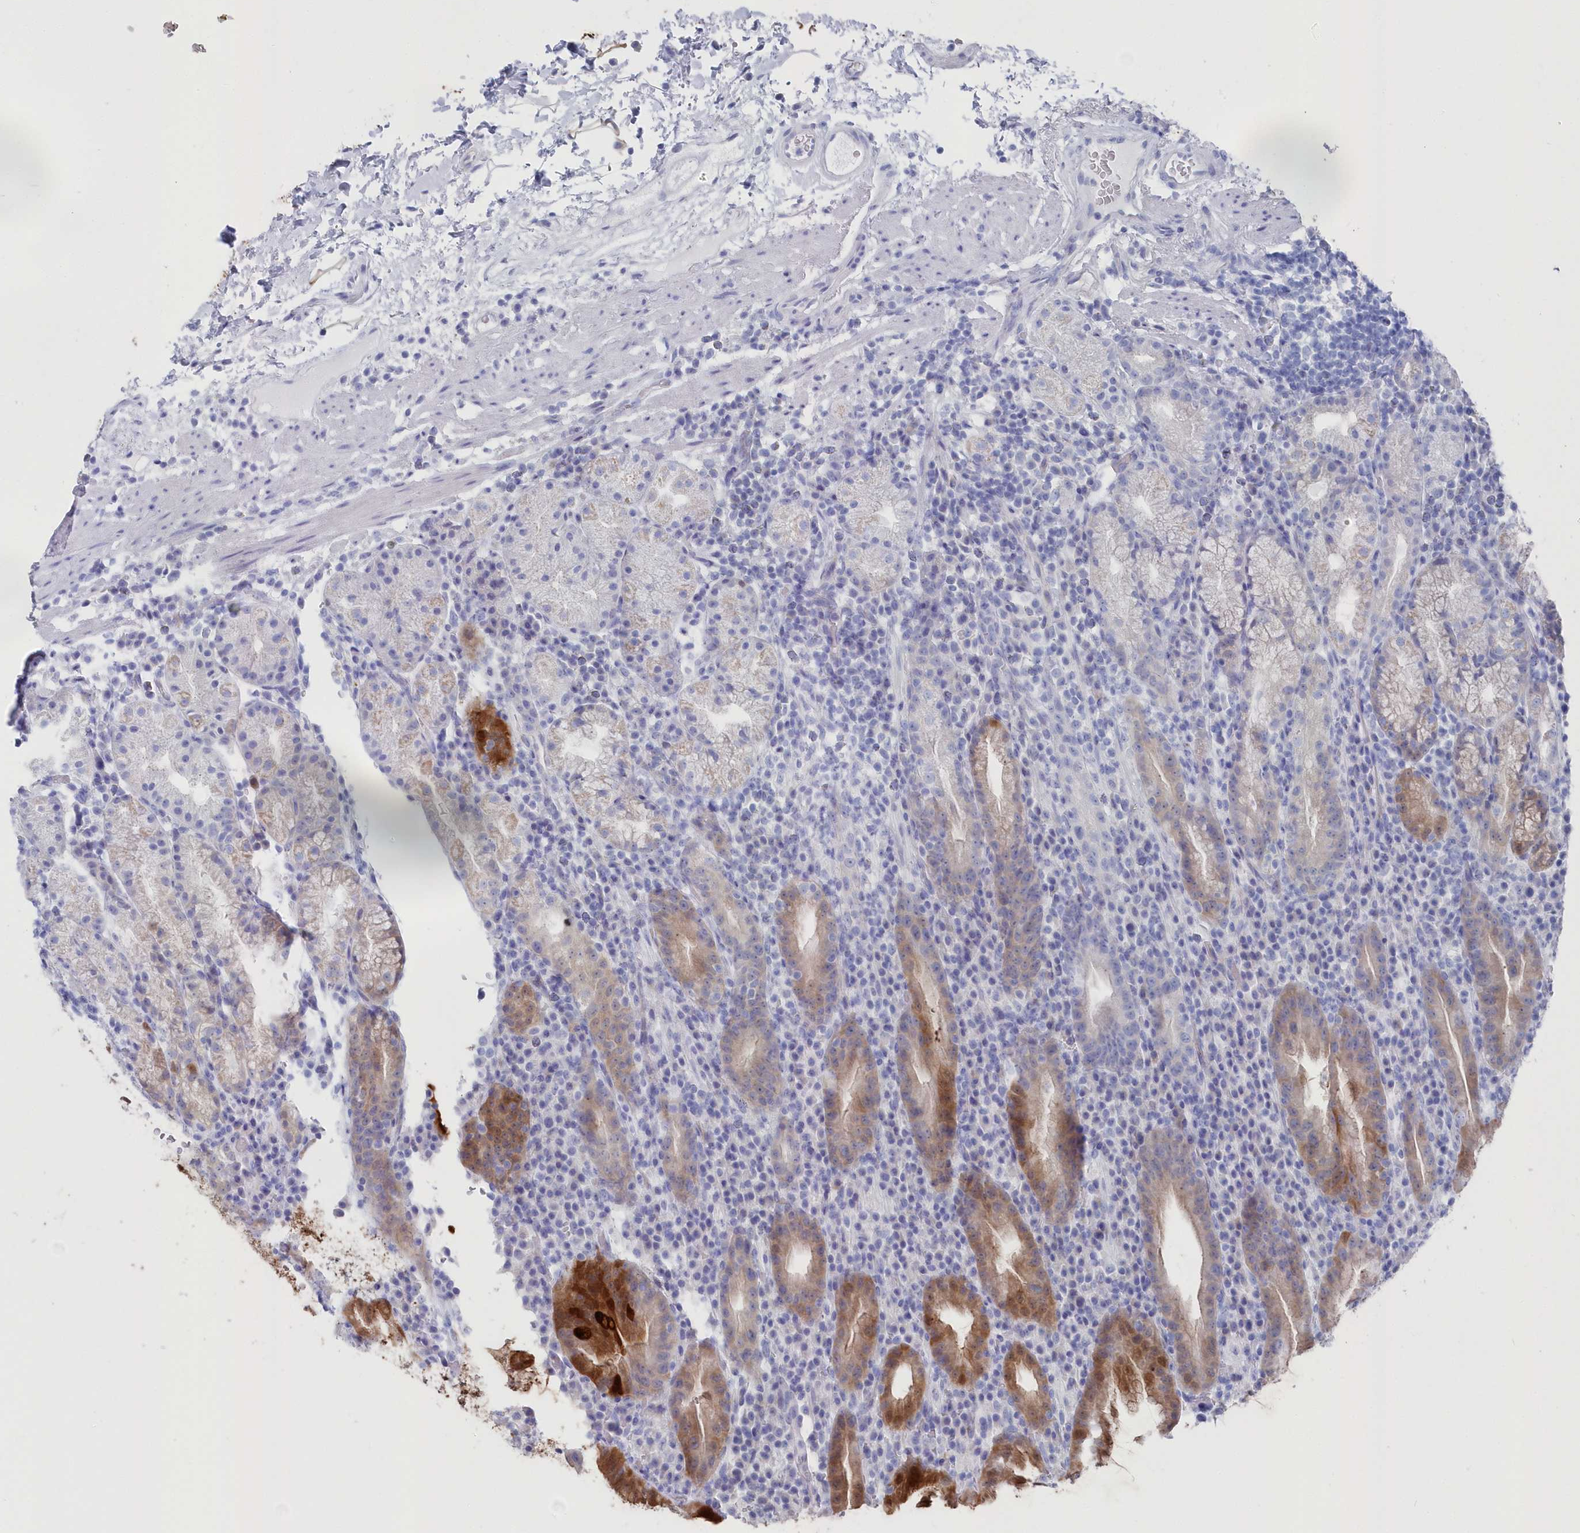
{"staining": {"intensity": "strong", "quantity": "25%-75%", "location": "cytoplasmic/membranous"}, "tissue": "stomach", "cell_type": "Glandular cells", "image_type": "normal", "snomed": [{"axis": "morphology", "description": "Normal tissue, NOS"}, {"axis": "morphology", "description": "Inflammation, NOS"}, {"axis": "topography", "description": "Stomach"}], "caption": "The photomicrograph shows staining of unremarkable stomach, revealing strong cytoplasmic/membranous protein expression (brown color) within glandular cells.", "gene": "CSNK1G2", "patient": {"sex": "male", "age": 79}}